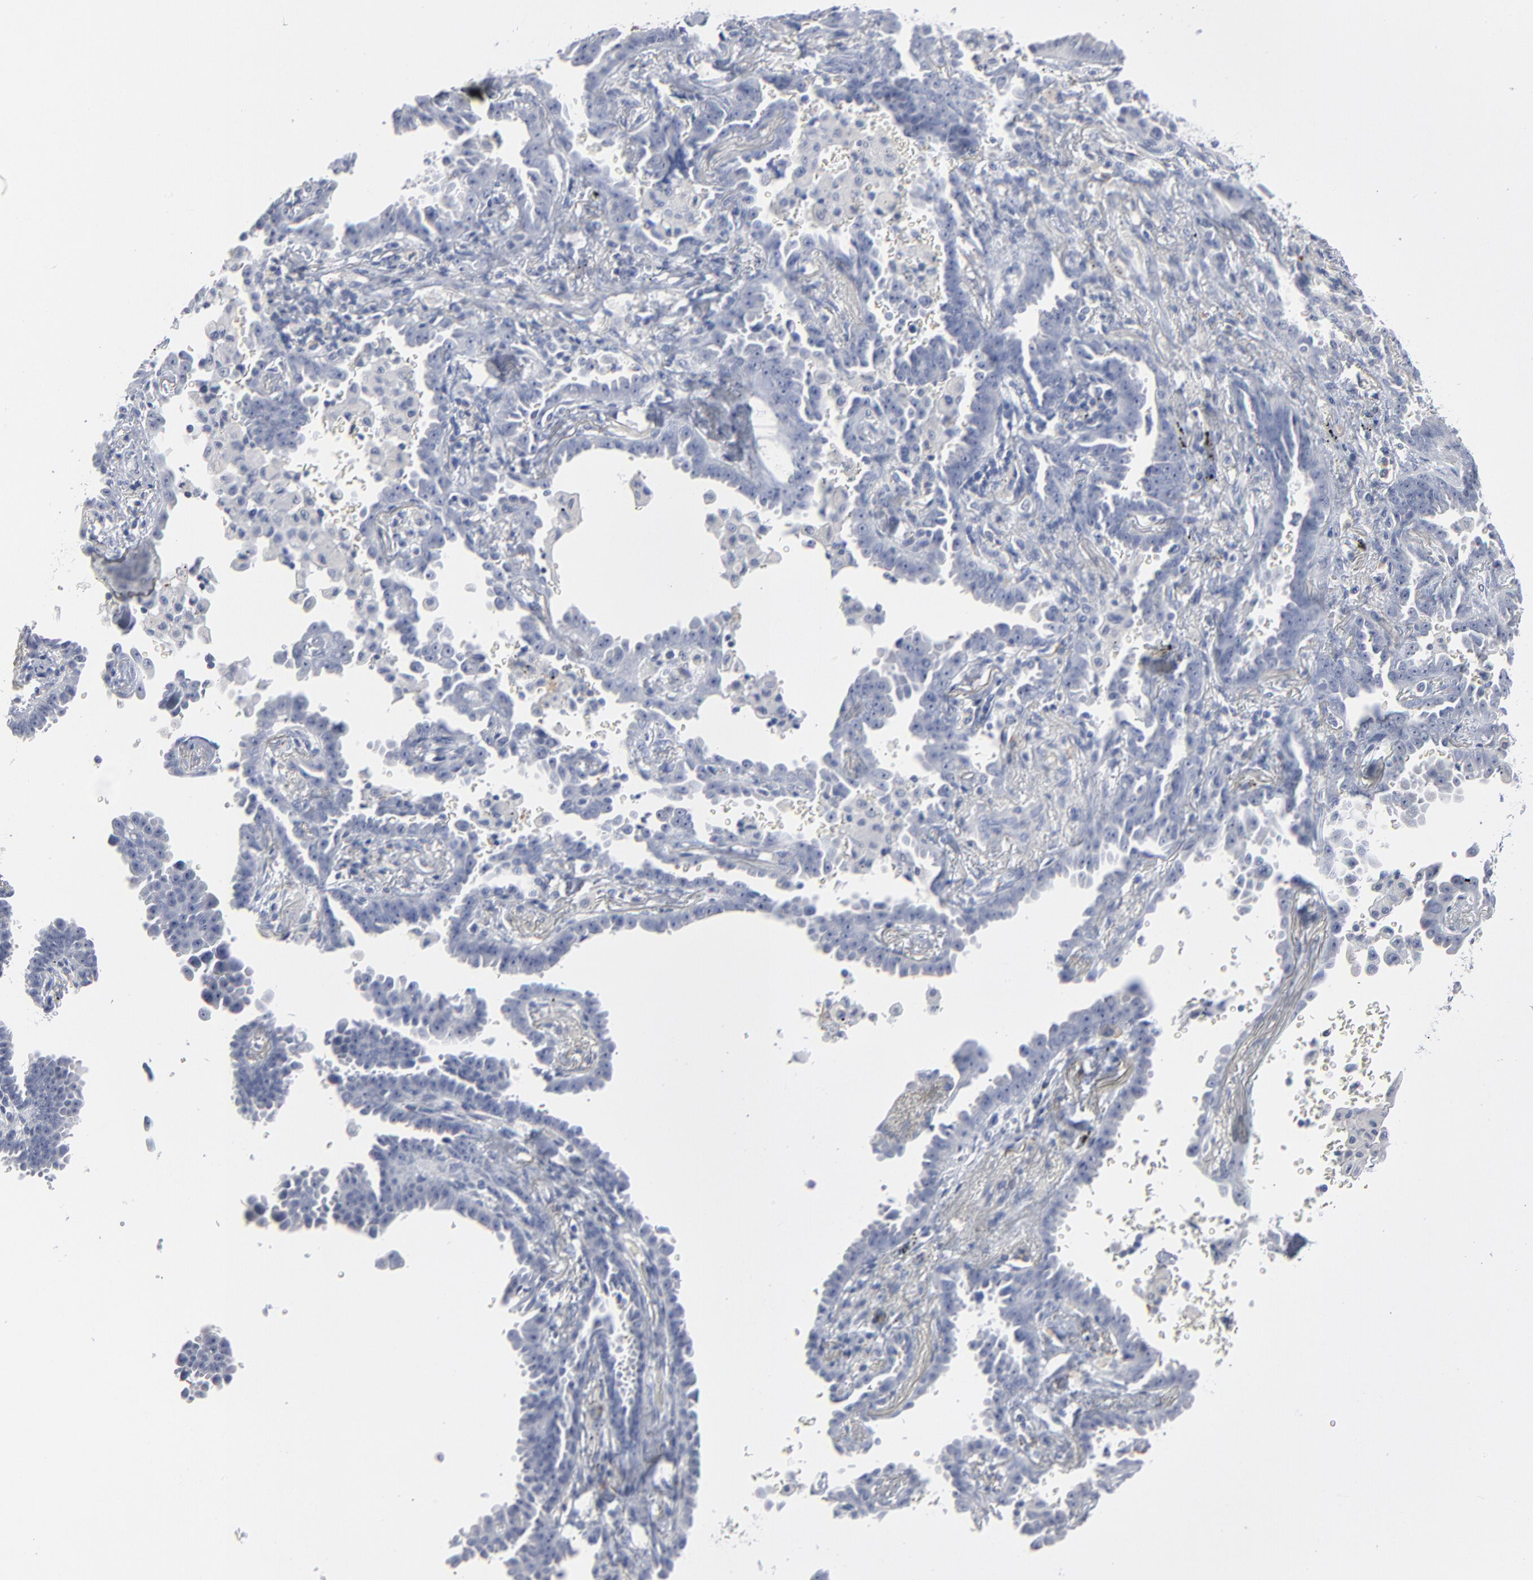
{"staining": {"intensity": "negative", "quantity": "none", "location": "none"}, "tissue": "lung cancer", "cell_type": "Tumor cells", "image_type": "cancer", "snomed": [{"axis": "morphology", "description": "Adenocarcinoma, NOS"}, {"axis": "topography", "description": "Lung"}], "caption": "There is no significant staining in tumor cells of lung adenocarcinoma.", "gene": "PAGE1", "patient": {"sex": "female", "age": 64}}